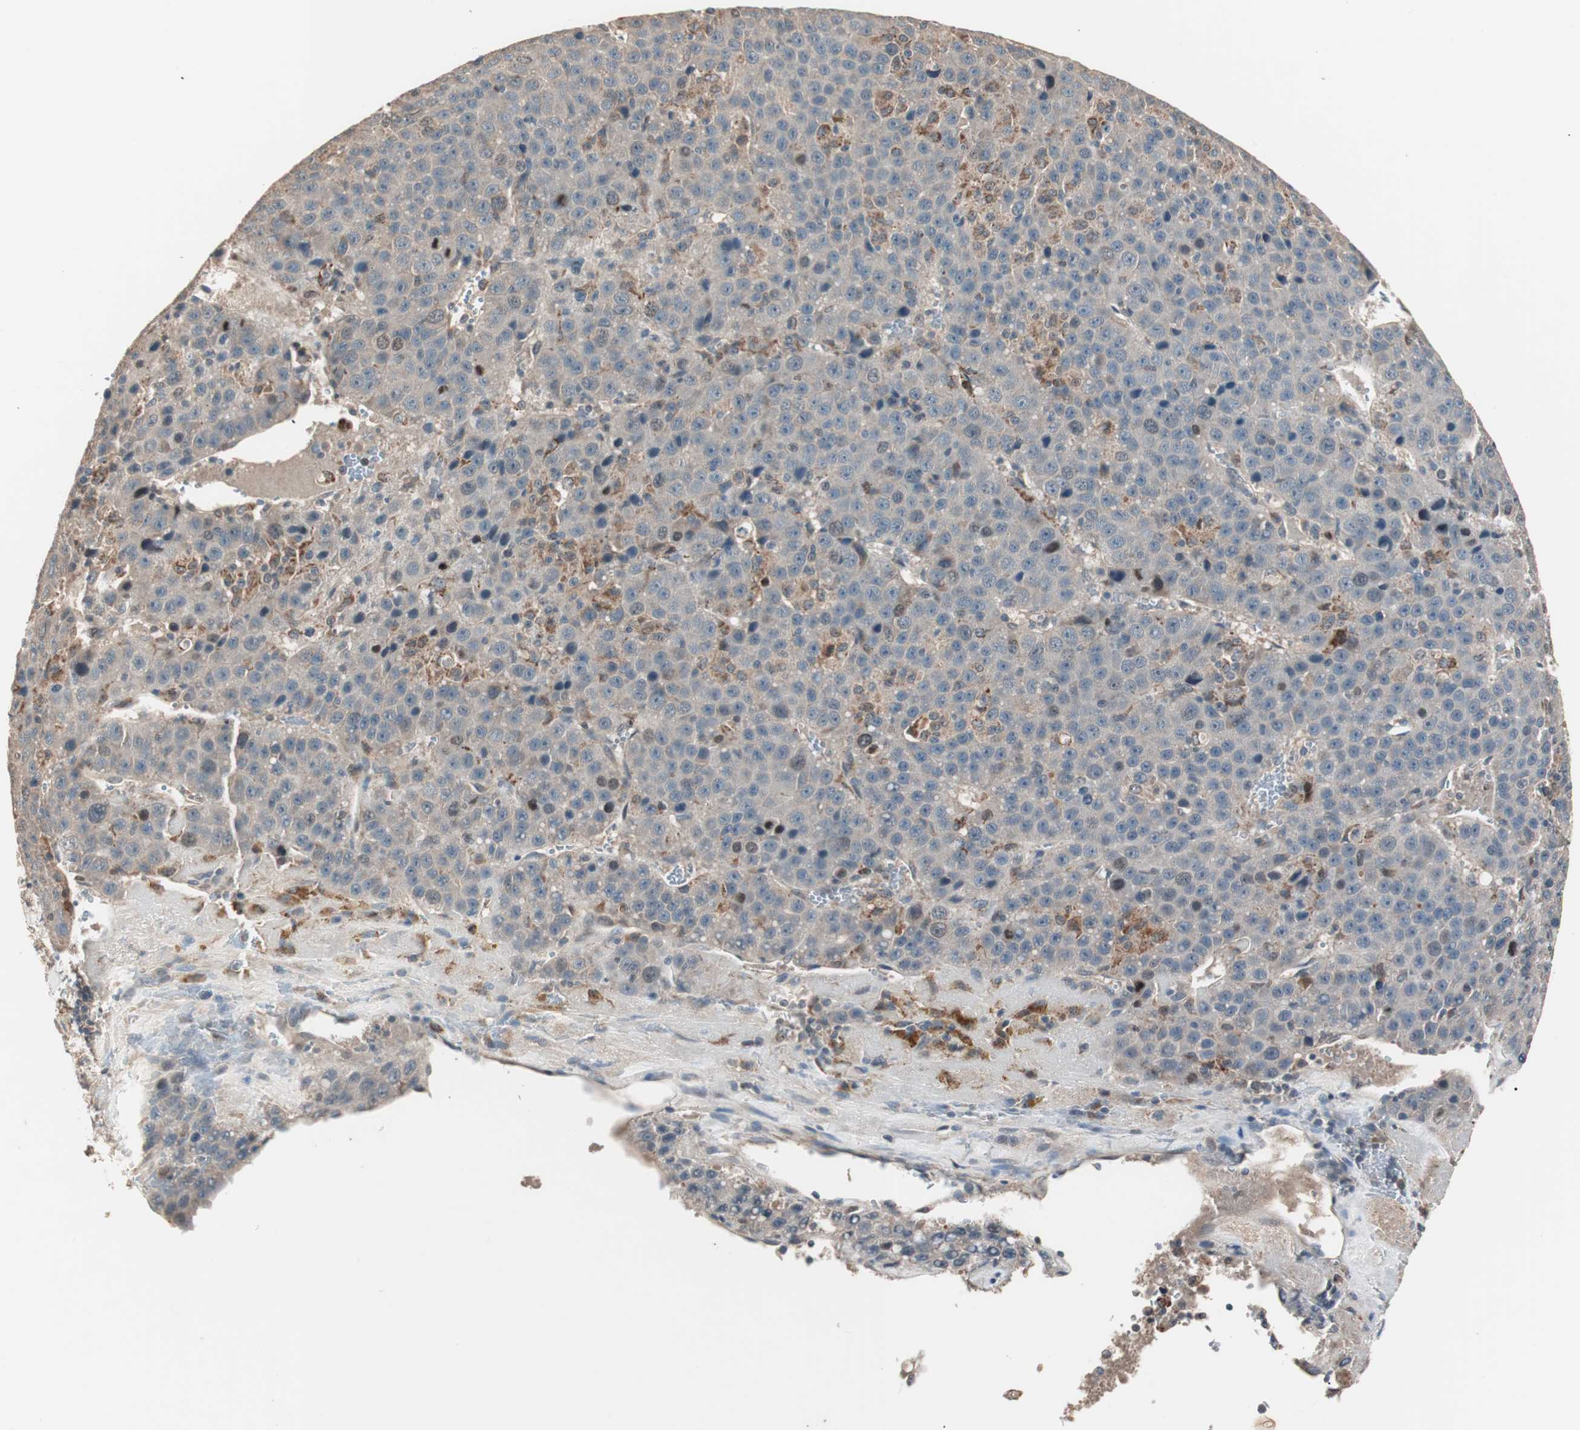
{"staining": {"intensity": "weak", "quantity": ">75%", "location": "cytoplasmic/membranous,nuclear"}, "tissue": "liver cancer", "cell_type": "Tumor cells", "image_type": "cancer", "snomed": [{"axis": "morphology", "description": "Carcinoma, Hepatocellular, NOS"}, {"axis": "topography", "description": "Liver"}], "caption": "Liver hepatocellular carcinoma stained with a protein marker exhibits weak staining in tumor cells.", "gene": "NFRKB", "patient": {"sex": "female", "age": 53}}